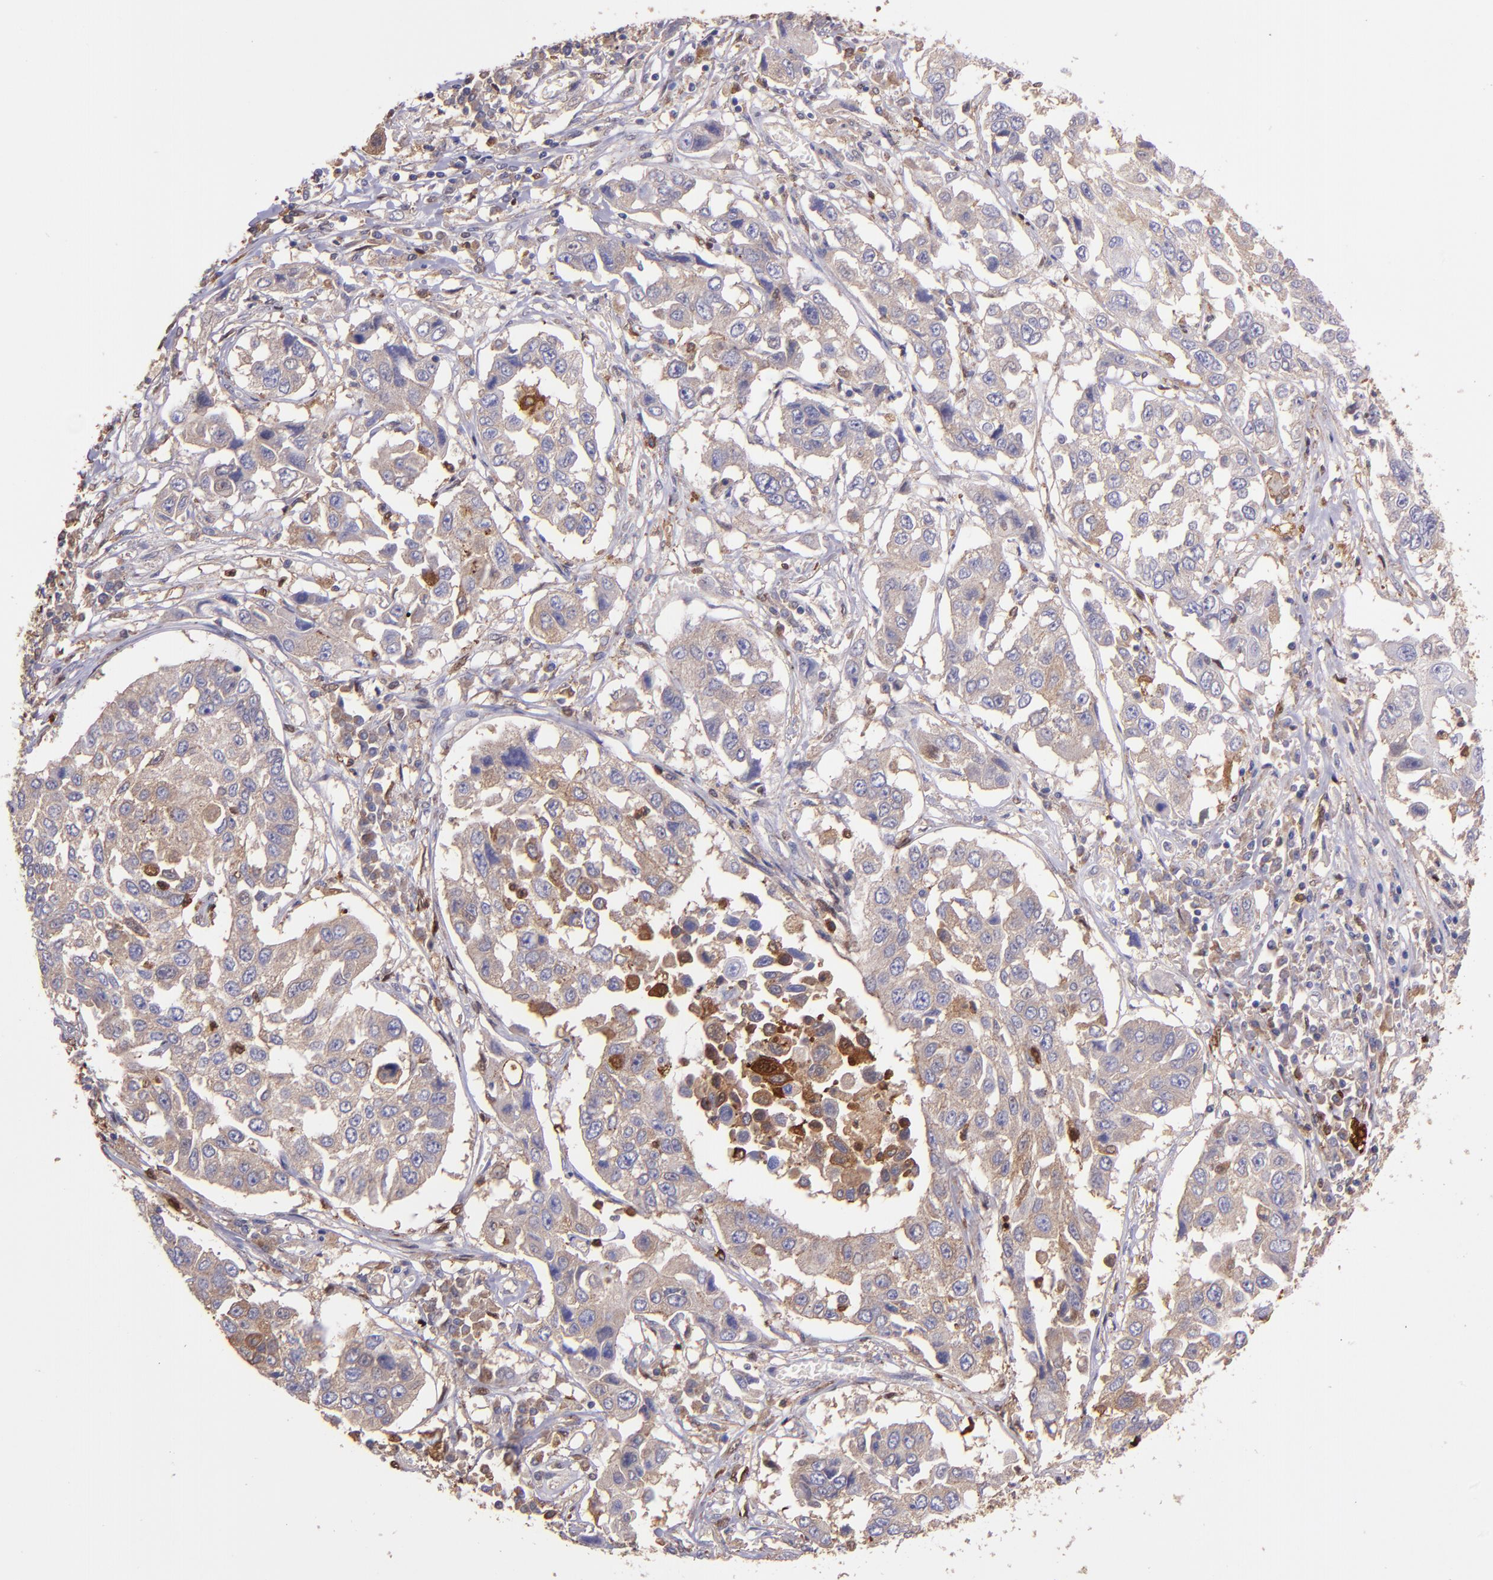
{"staining": {"intensity": "weak", "quantity": ">75%", "location": "cytoplasmic/membranous"}, "tissue": "lung cancer", "cell_type": "Tumor cells", "image_type": "cancer", "snomed": [{"axis": "morphology", "description": "Squamous cell carcinoma, NOS"}, {"axis": "topography", "description": "Lung"}], "caption": "An image of lung cancer stained for a protein reveals weak cytoplasmic/membranous brown staining in tumor cells.", "gene": "WASHC1", "patient": {"sex": "male", "age": 71}}